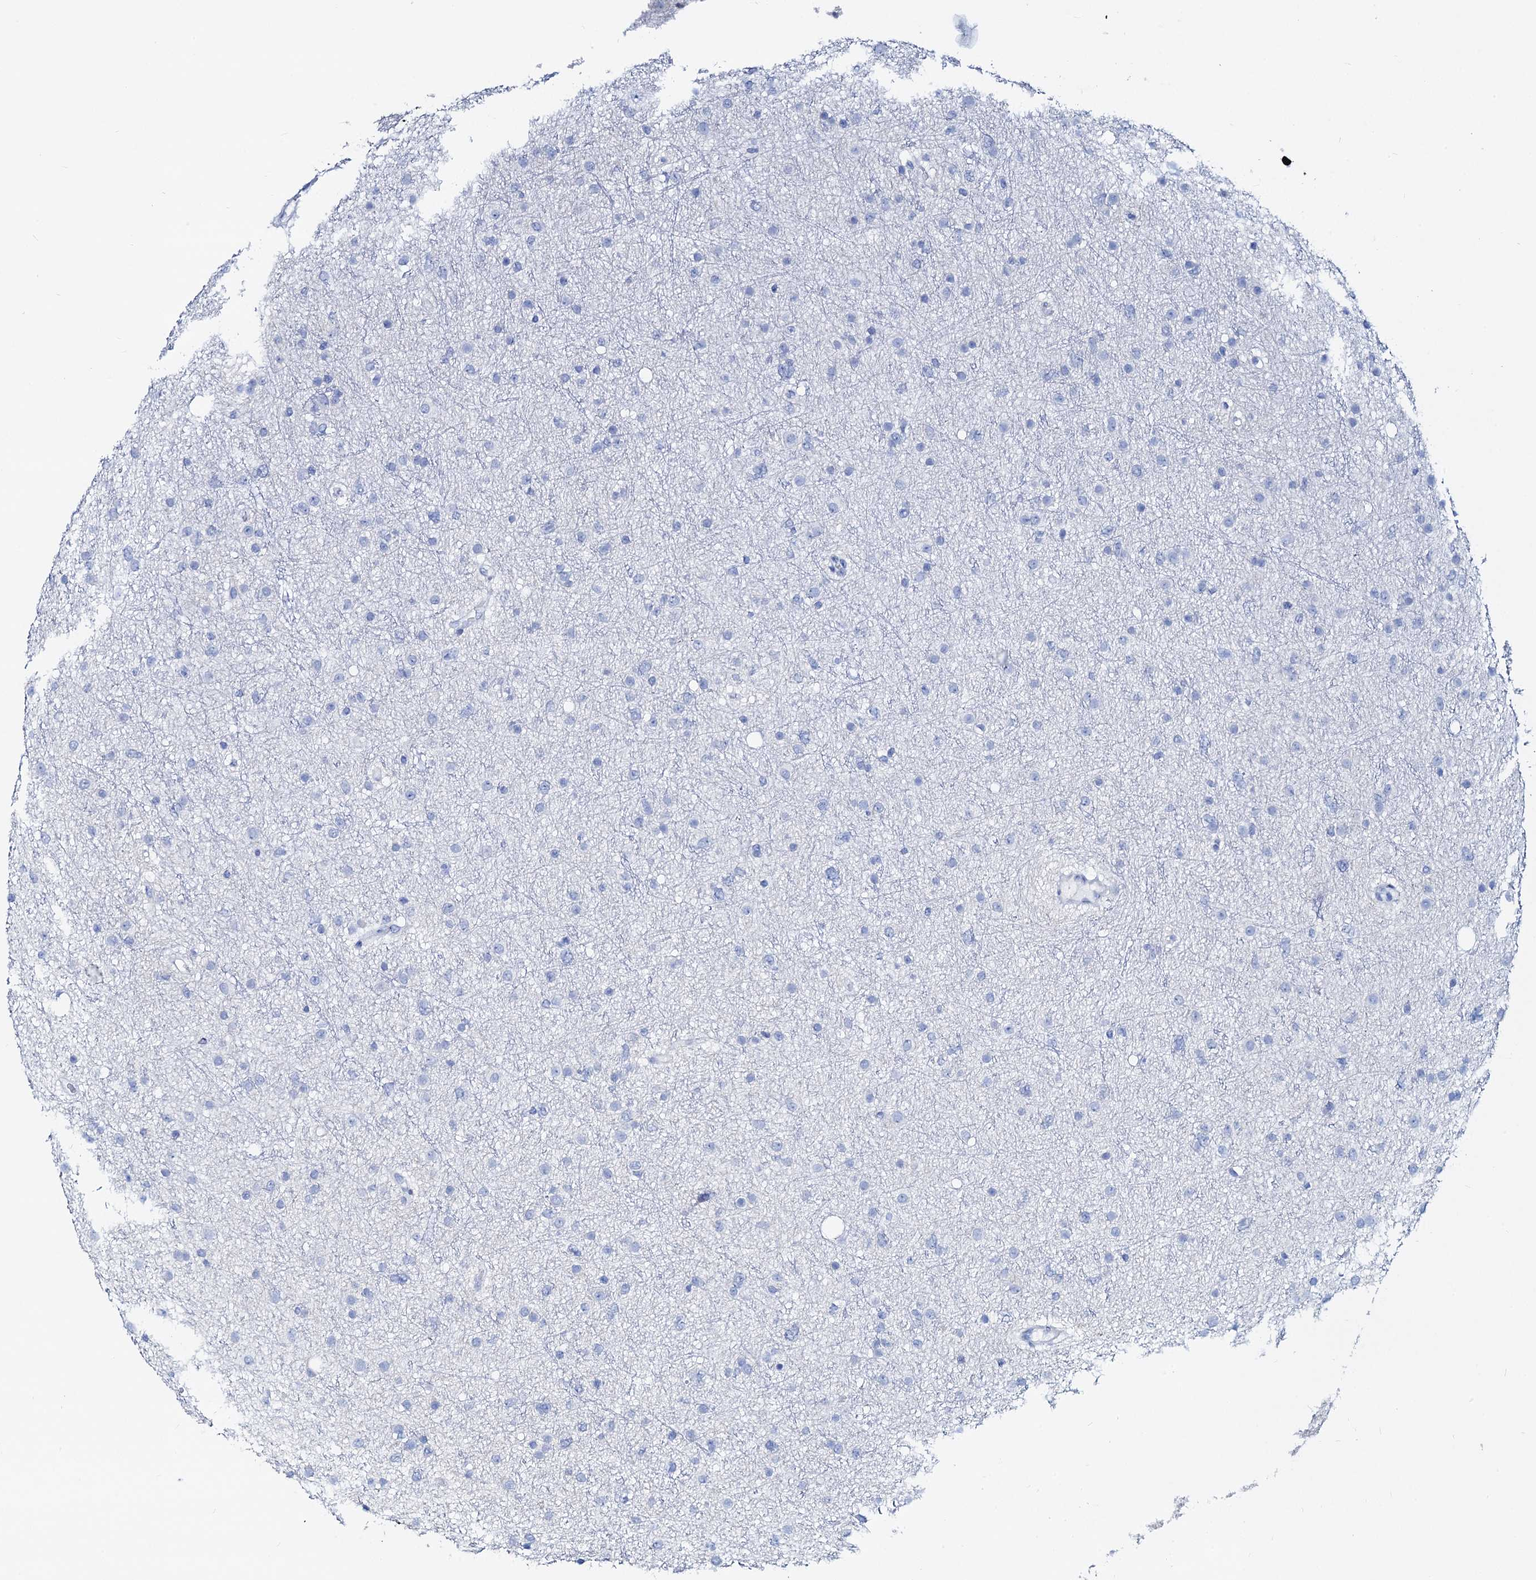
{"staining": {"intensity": "negative", "quantity": "none", "location": "none"}, "tissue": "glioma", "cell_type": "Tumor cells", "image_type": "cancer", "snomed": [{"axis": "morphology", "description": "Glioma, malignant, Low grade"}, {"axis": "topography", "description": "Cerebral cortex"}], "caption": "Tumor cells are negative for protein expression in human malignant glioma (low-grade).", "gene": "RBP3", "patient": {"sex": "female", "age": 39}}